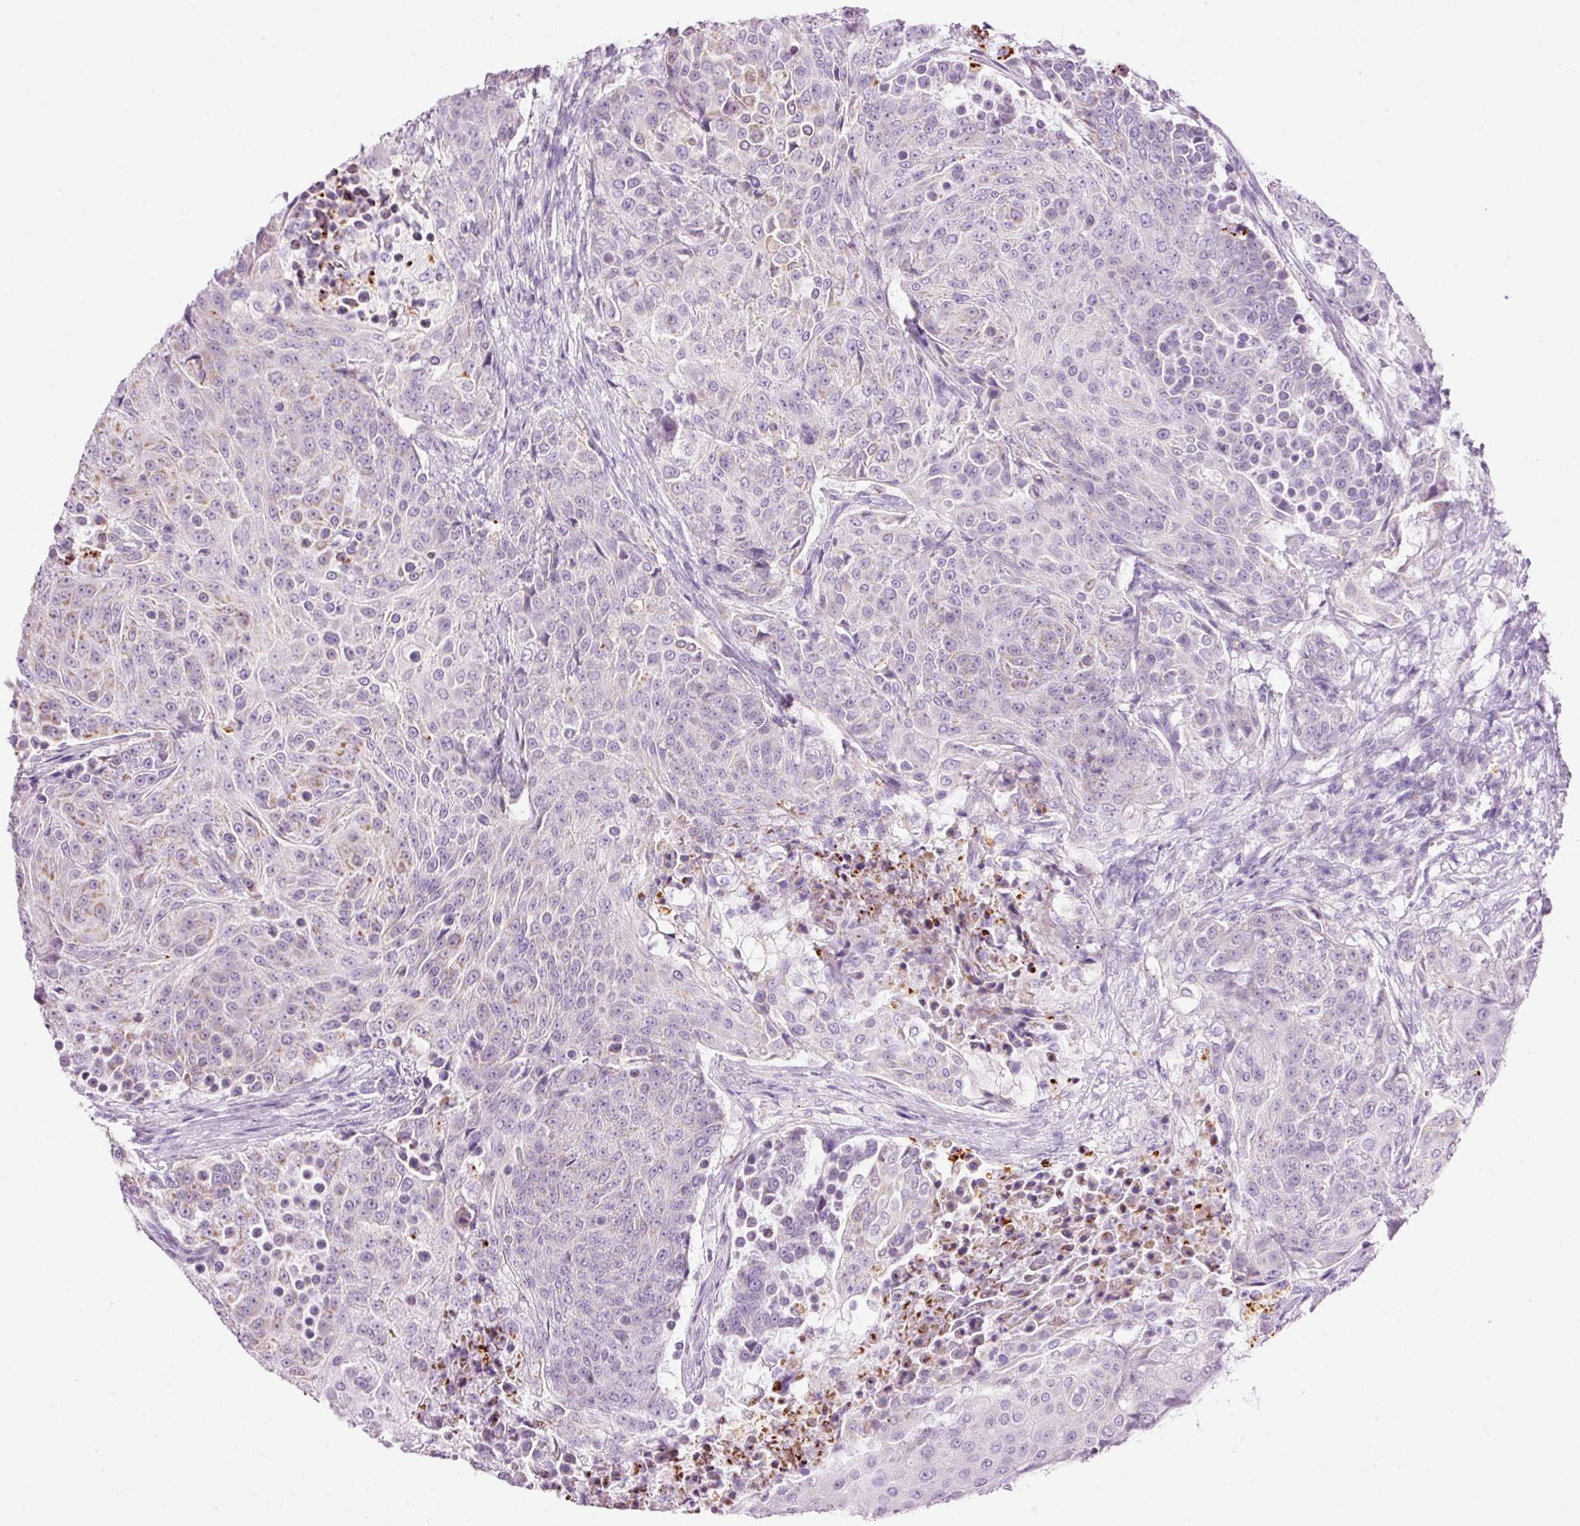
{"staining": {"intensity": "negative", "quantity": "none", "location": "none"}, "tissue": "urothelial cancer", "cell_type": "Tumor cells", "image_type": "cancer", "snomed": [{"axis": "morphology", "description": "Urothelial carcinoma, High grade"}, {"axis": "topography", "description": "Urinary bladder"}], "caption": "The histopathology image reveals no significant staining in tumor cells of high-grade urothelial carcinoma.", "gene": "CARD16", "patient": {"sex": "female", "age": 63}}